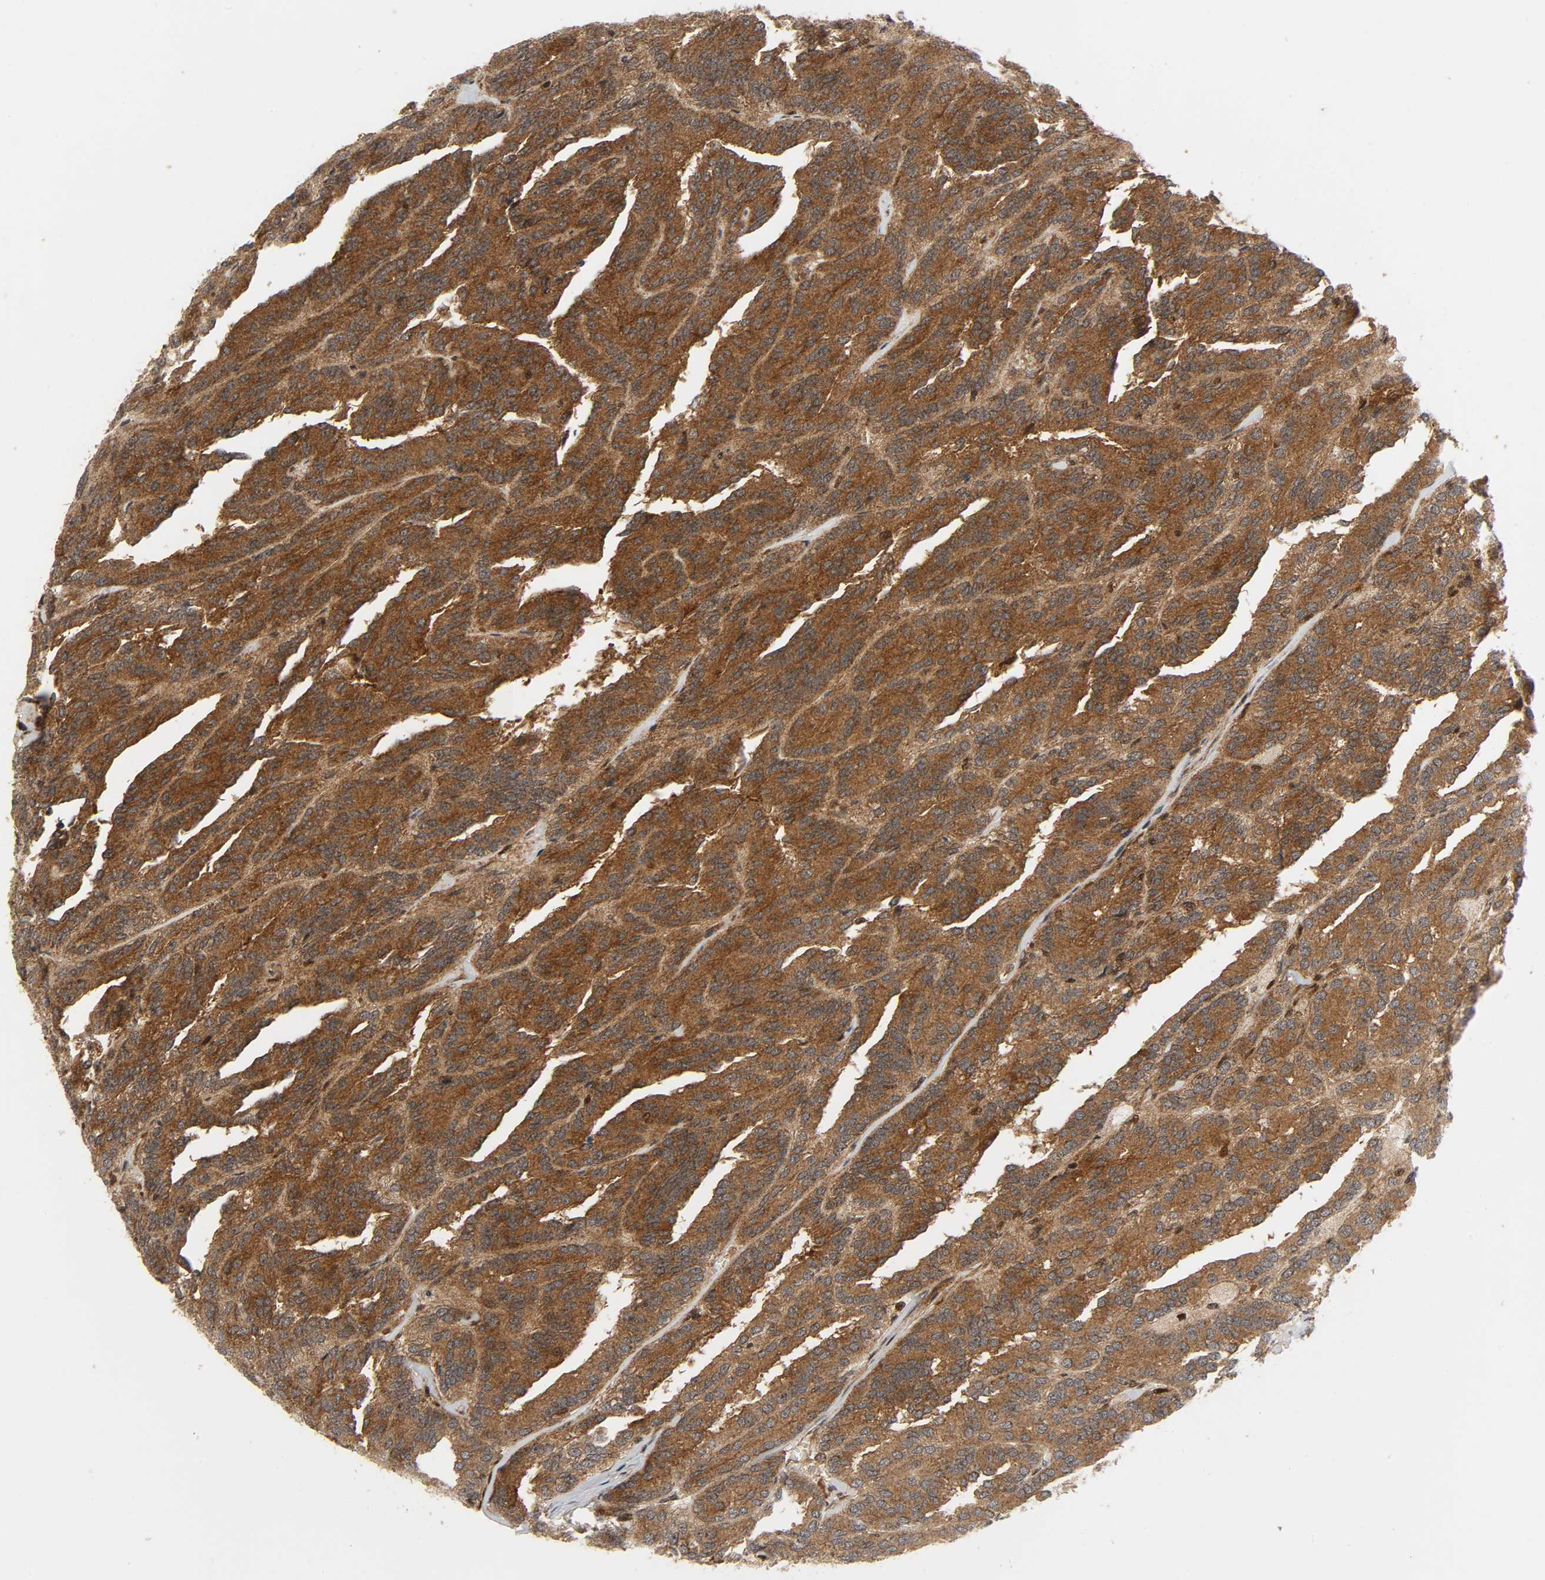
{"staining": {"intensity": "strong", "quantity": ">75%", "location": "cytoplasmic/membranous"}, "tissue": "renal cancer", "cell_type": "Tumor cells", "image_type": "cancer", "snomed": [{"axis": "morphology", "description": "Adenocarcinoma, NOS"}, {"axis": "topography", "description": "Kidney"}], "caption": "IHC image of human renal cancer (adenocarcinoma) stained for a protein (brown), which displays high levels of strong cytoplasmic/membranous staining in approximately >75% of tumor cells.", "gene": "CHUK", "patient": {"sex": "male", "age": 46}}